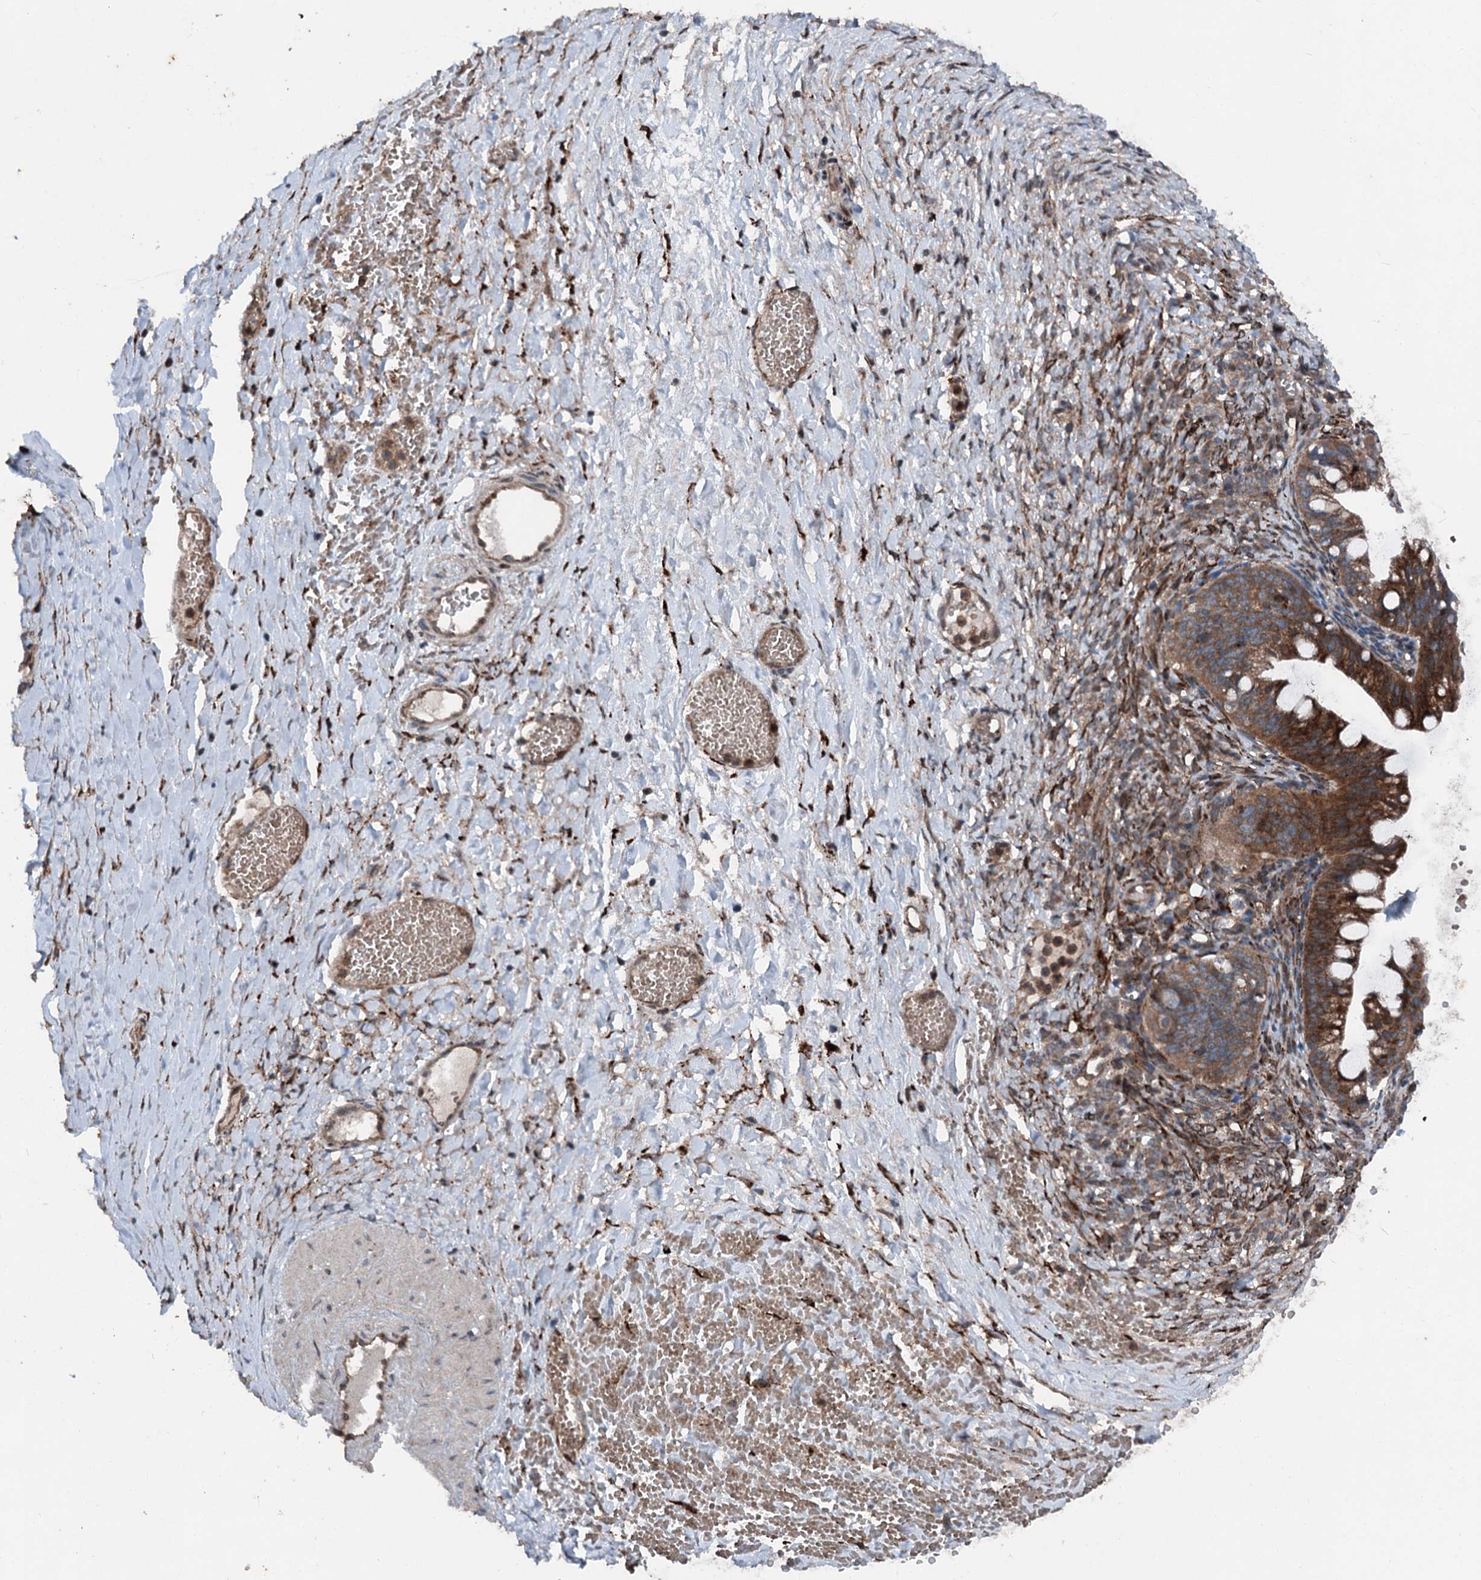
{"staining": {"intensity": "strong", "quantity": ">75%", "location": "cytoplasmic/membranous"}, "tissue": "ovarian cancer", "cell_type": "Tumor cells", "image_type": "cancer", "snomed": [{"axis": "morphology", "description": "Cystadenocarcinoma, mucinous, NOS"}, {"axis": "topography", "description": "Ovary"}], "caption": "Tumor cells show strong cytoplasmic/membranous positivity in approximately >75% of cells in ovarian mucinous cystadenocarcinoma. Nuclei are stained in blue.", "gene": "DDIAS", "patient": {"sex": "female", "age": 73}}